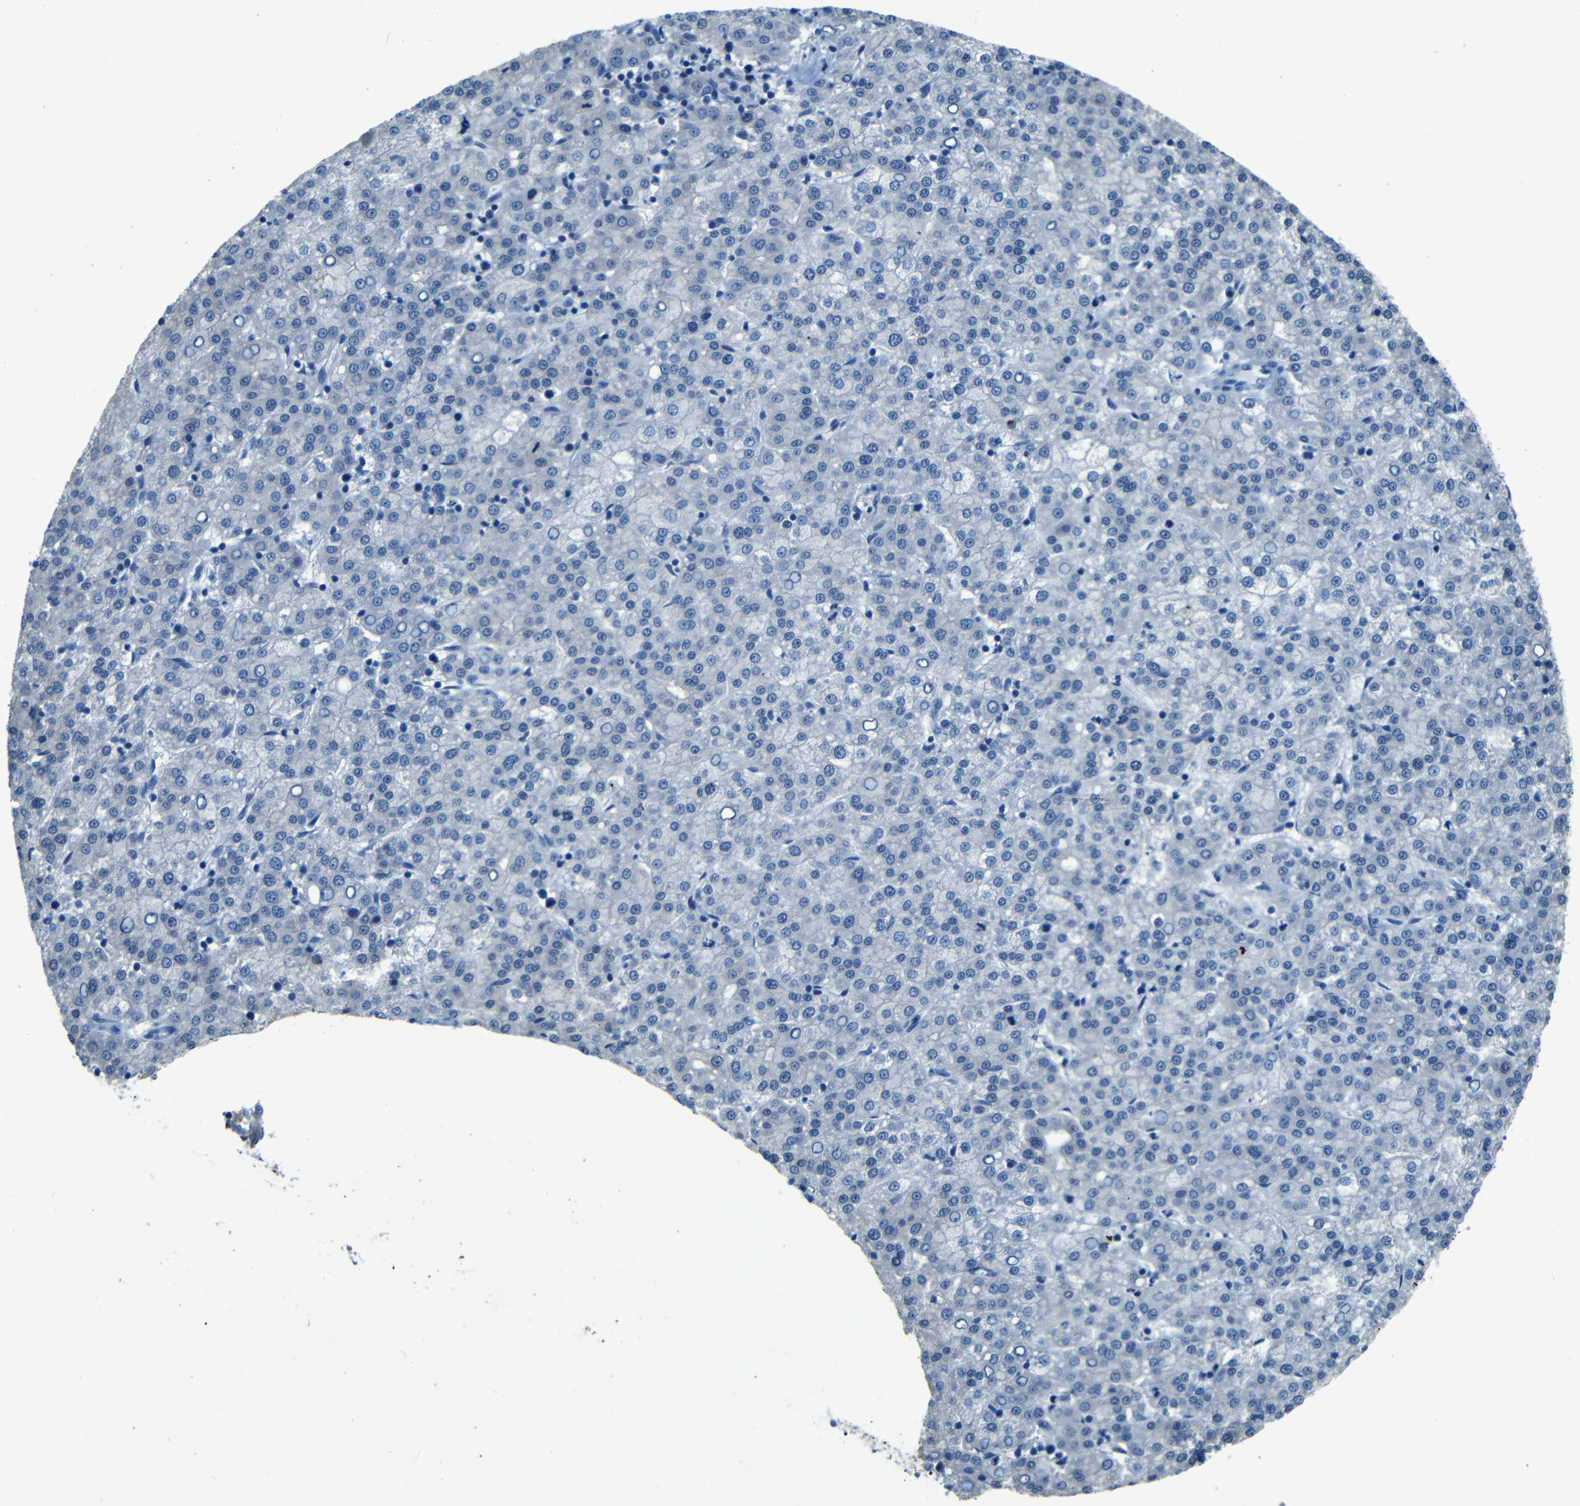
{"staining": {"intensity": "negative", "quantity": "none", "location": "none"}, "tissue": "liver cancer", "cell_type": "Tumor cells", "image_type": "cancer", "snomed": [{"axis": "morphology", "description": "Carcinoma, Hepatocellular, NOS"}, {"axis": "topography", "description": "Liver"}], "caption": "Human liver cancer (hepatocellular carcinoma) stained for a protein using immunohistochemistry demonstrates no staining in tumor cells.", "gene": "ZMAT1", "patient": {"sex": "female", "age": 58}}